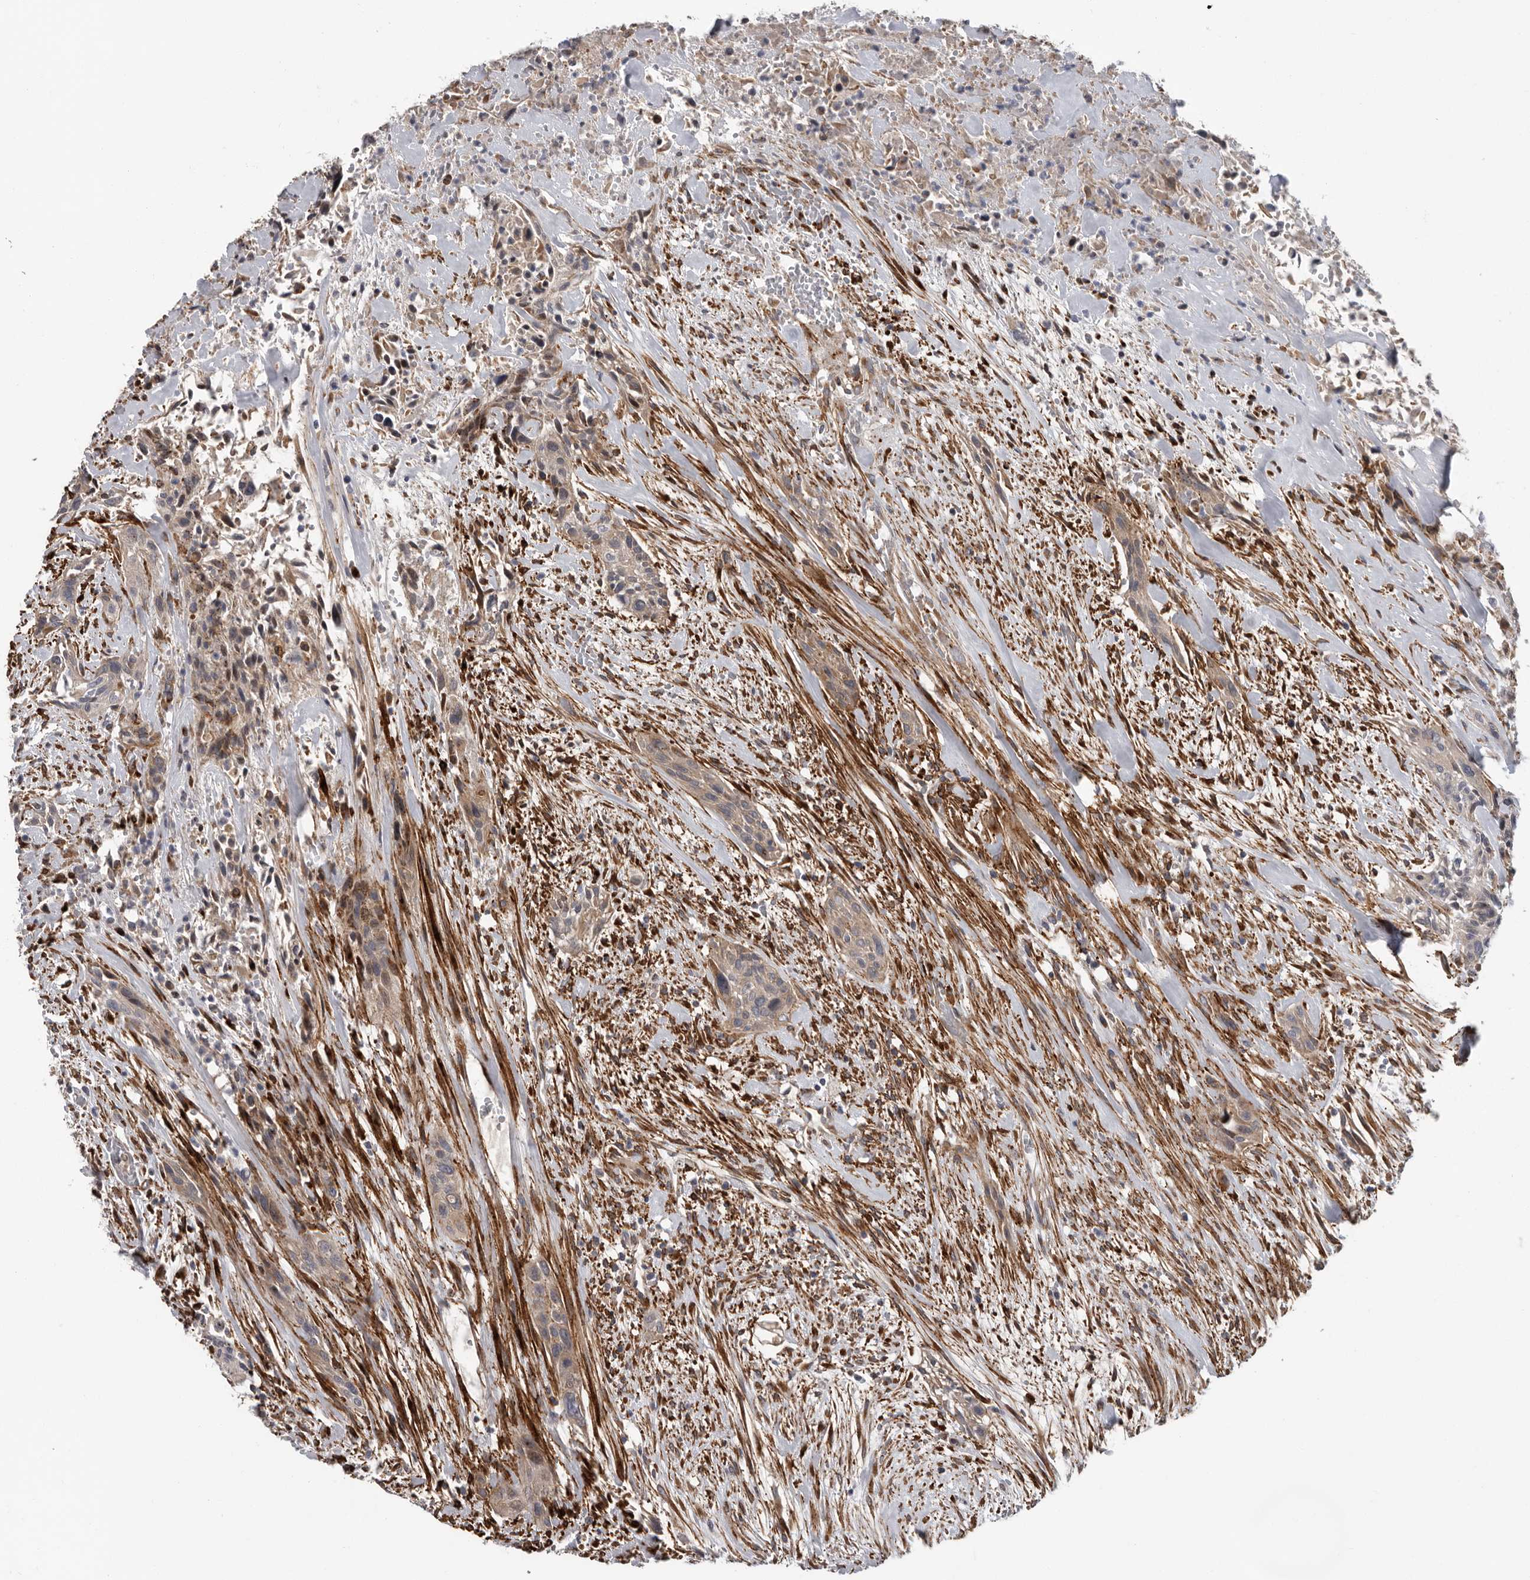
{"staining": {"intensity": "weak", "quantity": ">75%", "location": "cytoplasmic/membranous"}, "tissue": "urothelial cancer", "cell_type": "Tumor cells", "image_type": "cancer", "snomed": [{"axis": "morphology", "description": "Urothelial carcinoma, High grade"}, {"axis": "topography", "description": "Urinary bladder"}], "caption": "Weak cytoplasmic/membranous protein staining is identified in approximately >75% of tumor cells in urothelial cancer.", "gene": "ATXN3L", "patient": {"sex": "male", "age": 35}}